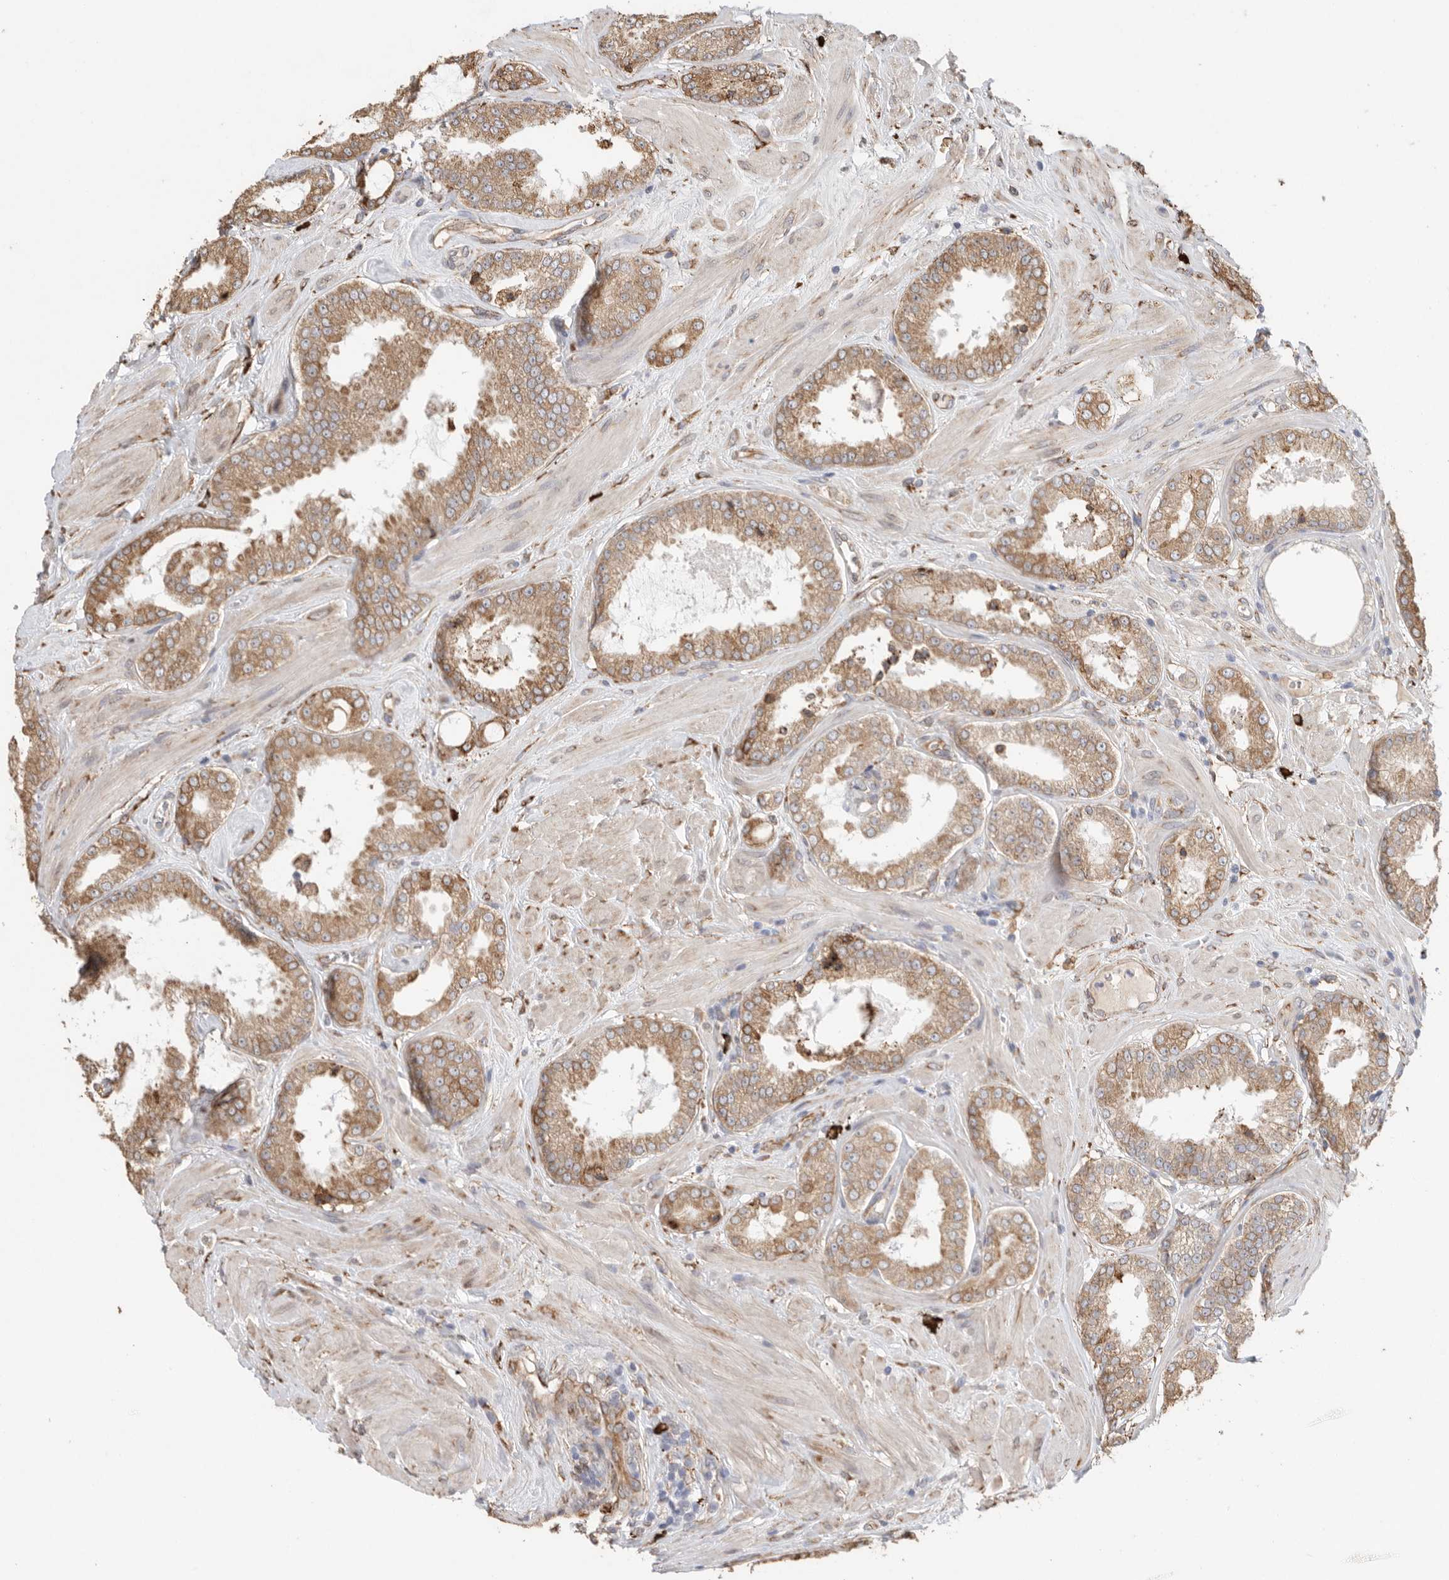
{"staining": {"intensity": "moderate", "quantity": ">75%", "location": "cytoplasmic/membranous"}, "tissue": "prostate cancer", "cell_type": "Tumor cells", "image_type": "cancer", "snomed": [{"axis": "morphology", "description": "Adenocarcinoma, Low grade"}, {"axis": "topography", "description": "Prostate"}], "caption": "Adenocarcinoma (low-grade) (prostate) stained with DAB (3,3'-diaminobenzidine) IHC exhibits medium levels of moderate cytoplasmic/membranous positivity in approximately >75% of tumor cells. The protein is stained brown, and the nuclei are stained in blue (DAB (3,3'-diaminobenzidine) IHC with brightfield microscopy, high magnification).", "gene": "BLOC1S5", "patient": {"sex": "male", "age": 62}}